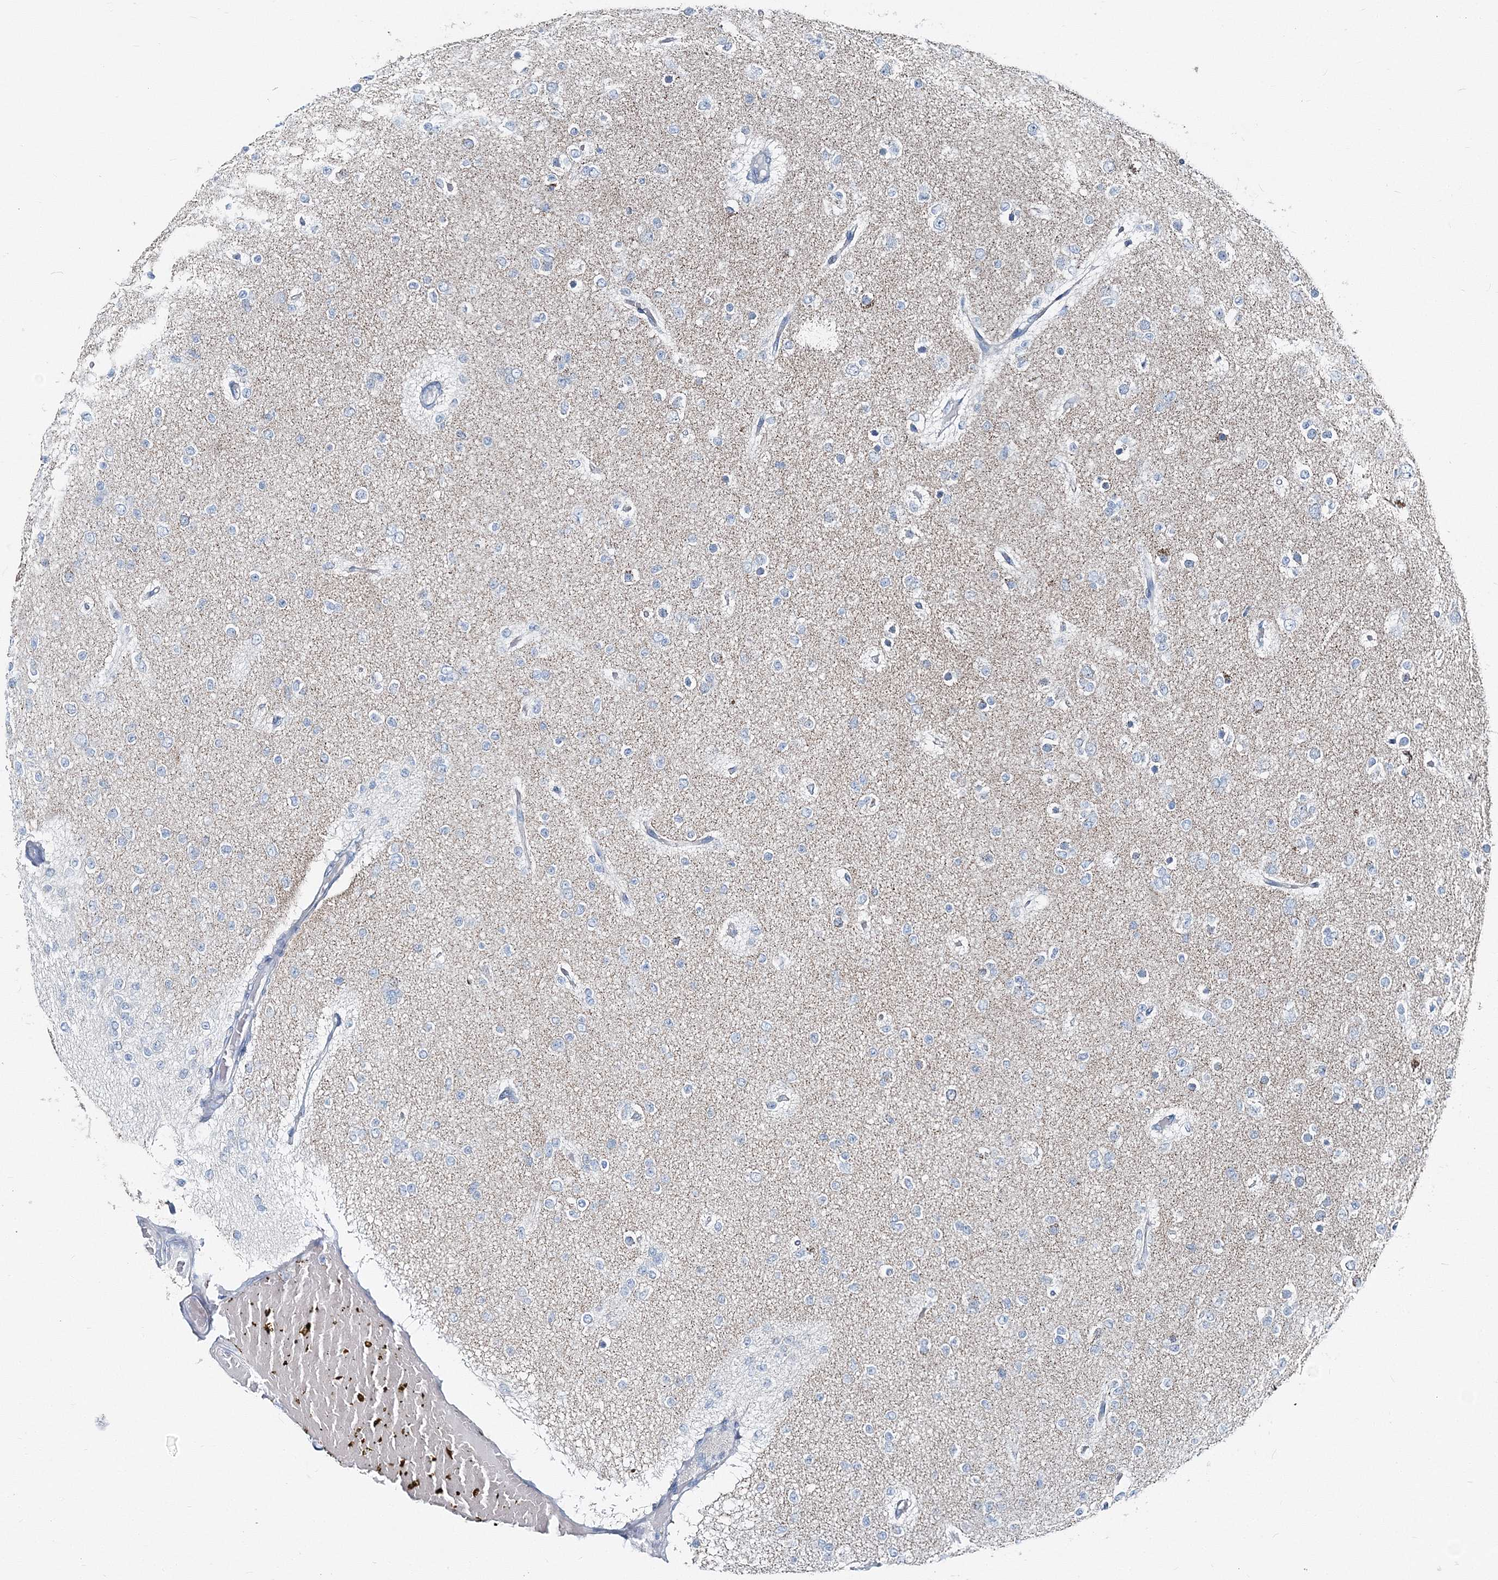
{"staining": {"intensity": "negative", "quantity": "none", "location": "none"}, "tissue": "glioma", "cell_type": "Tumor cells", "image_type": "cancer", "snomed": [{"axis": "morphology", "description": "Glioma, malignant, Low grade"}, {"axis": "topography", "description": "Brain"}], "caption": "Tumor cells are negative for brown protein staining in glioma.", "gene": "GABARAPL2", "patient": {"sex": "female", "age": 22}}